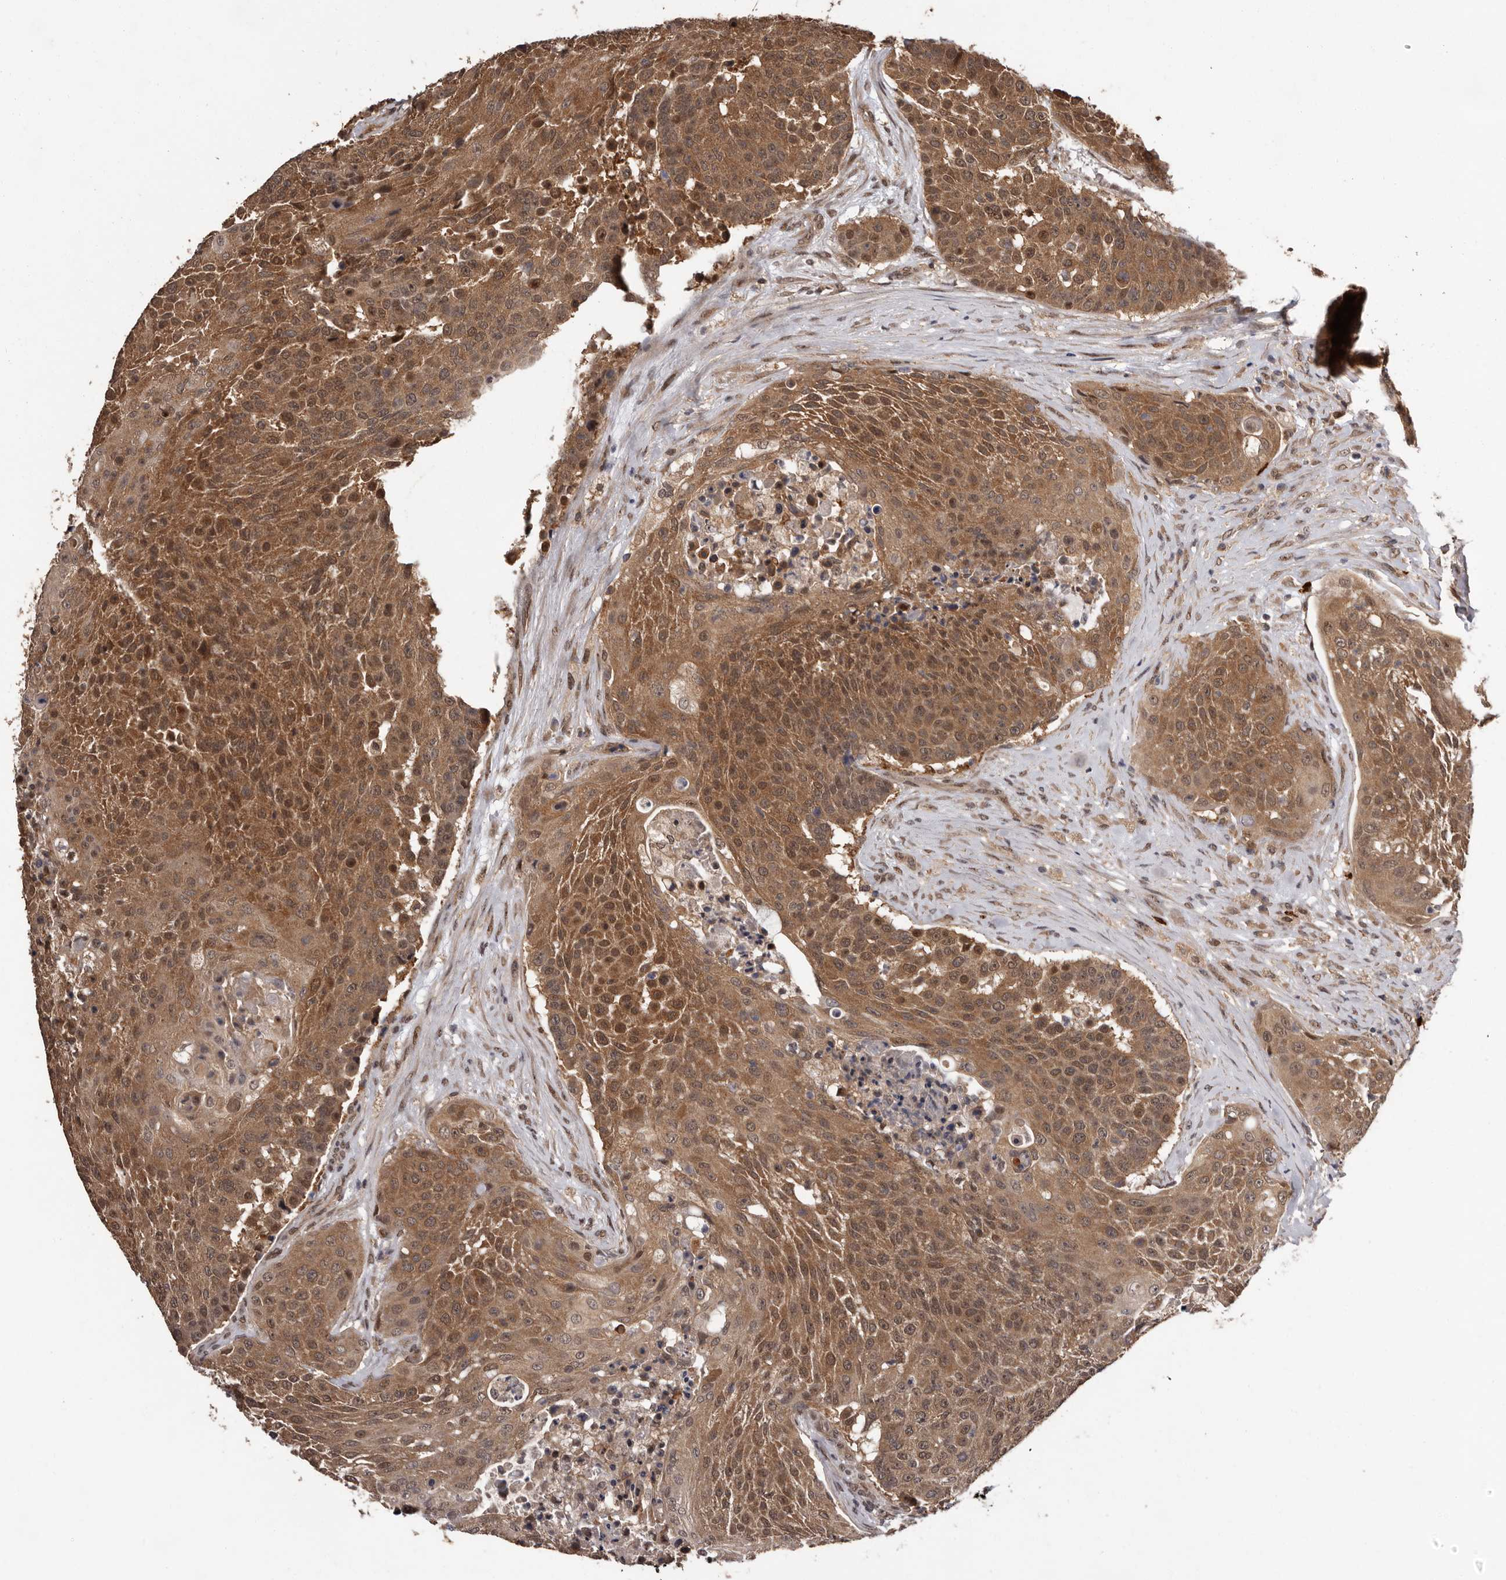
{"staining": {"intensity": "moderate", "quantity": ">75%", "location": "cytoplasmic/membranous,nuclear"}, "tissue": "urothelial cancer", "cell_type": "Tumor cells", "image_type": "cancer", "snomed": [{"axis": "morphology", "description": "Urothelial carcinoma, High grade"}, {"axis": "topography", "description": "Urinary bladder"}], "caption": "Immunohistochemical staining of human urothelial cancer demonstrates moderate cytoplasmic/membranous and nuclear protein positivity in about >75% of tumor cells.", "gene": "VPS37A", "patient": {"sex": "female", "age": 63}}